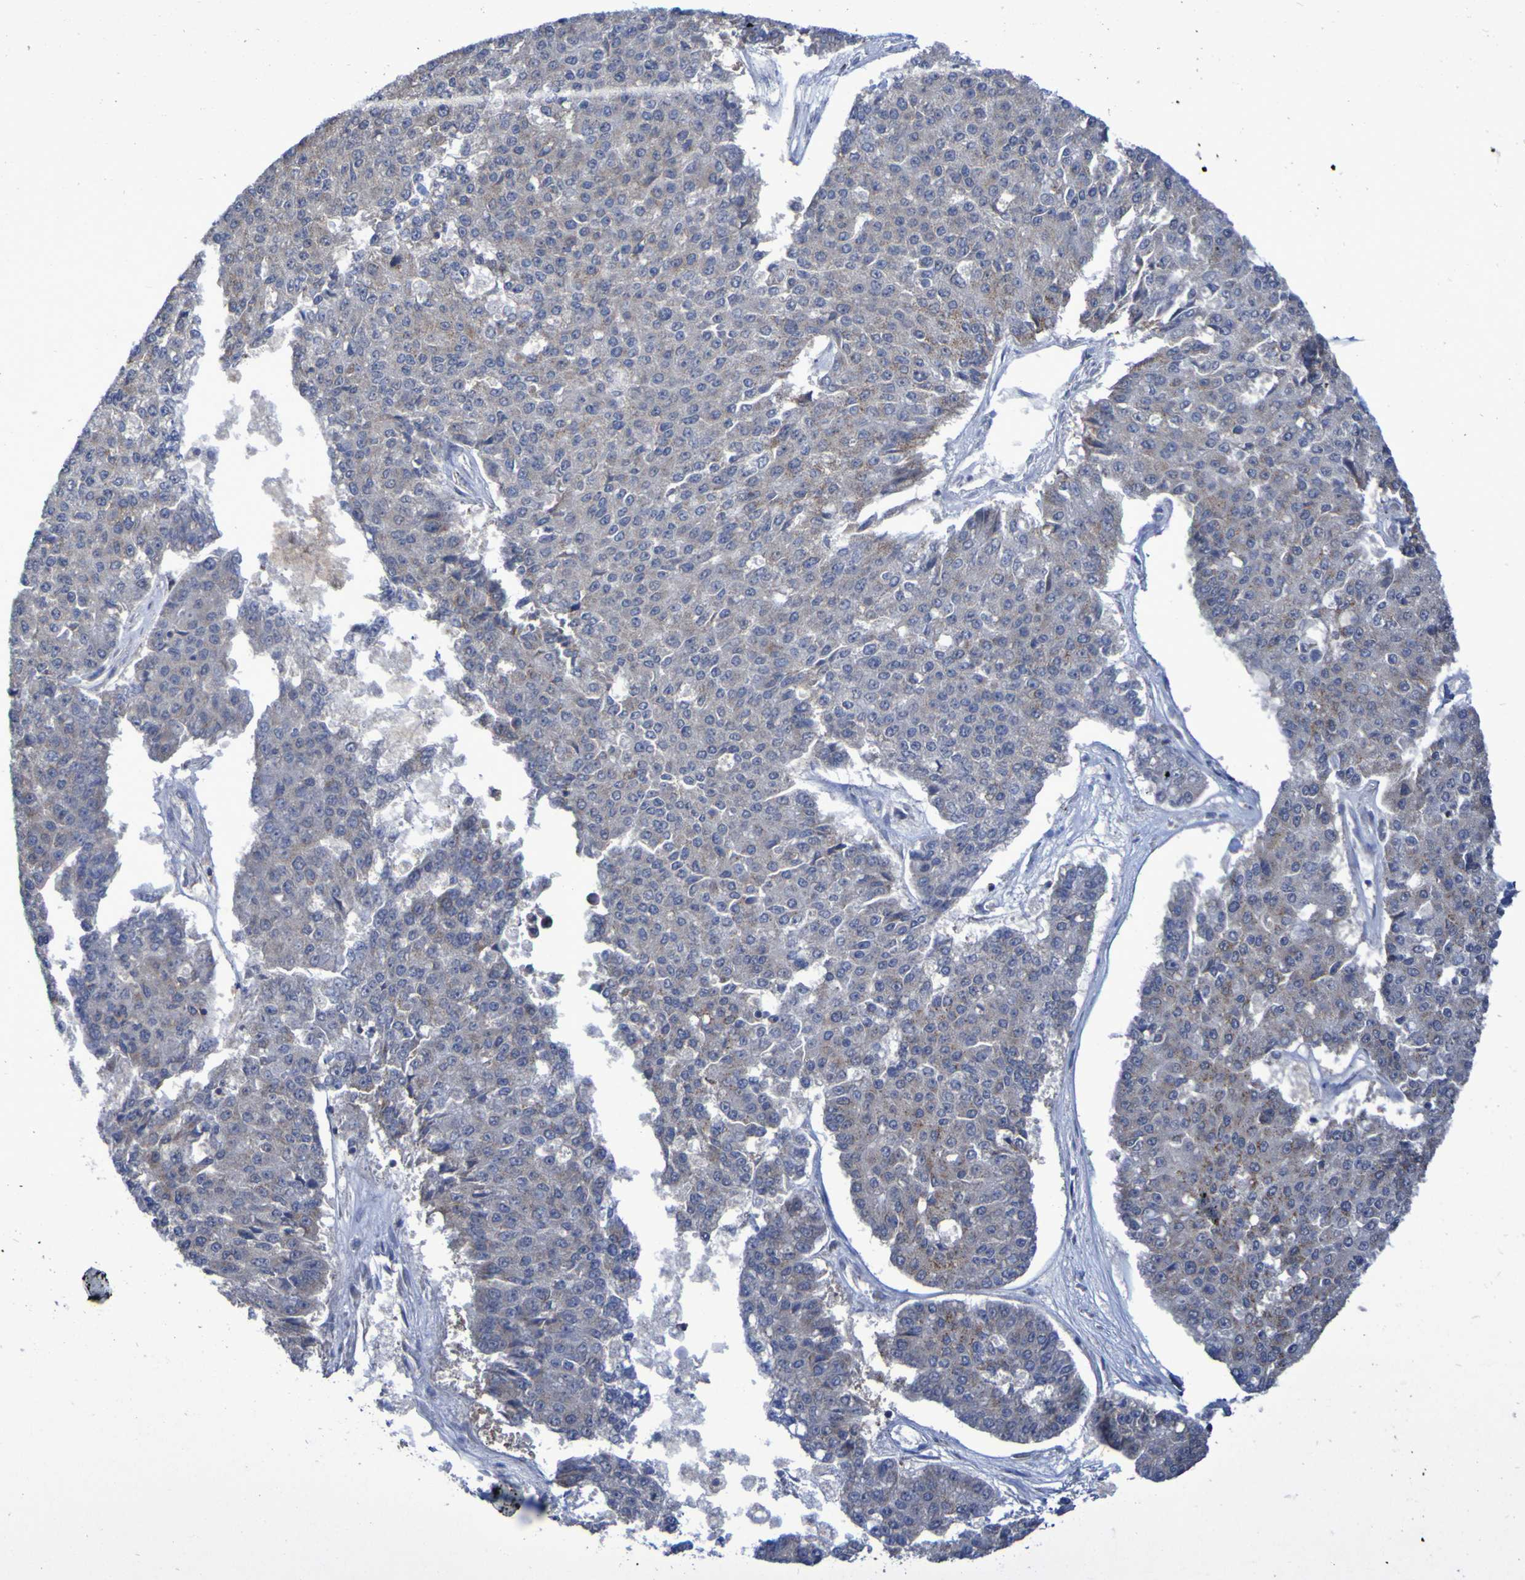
{"staining": {"intensity": "weak", "quantity": "<25%", "location": "cytoplasmic/membranous"}, "tissue": "pancreatic cancer", "cell_type": "Tumor cells", "image_type": "cancer", "snomed": [{"axis": "morphology", "description": "Adenocarcinoma, NOS"}, {"axis": "topography", "description": "Pancreas"}], "caption": "IHC micrograph of neoplastic tissue: pancreatic cancer stained with DAB displays no significant protein staining in tumor cells.", "gene": "LMBRD2", "patient": {"sex": "male", "age": 50}}